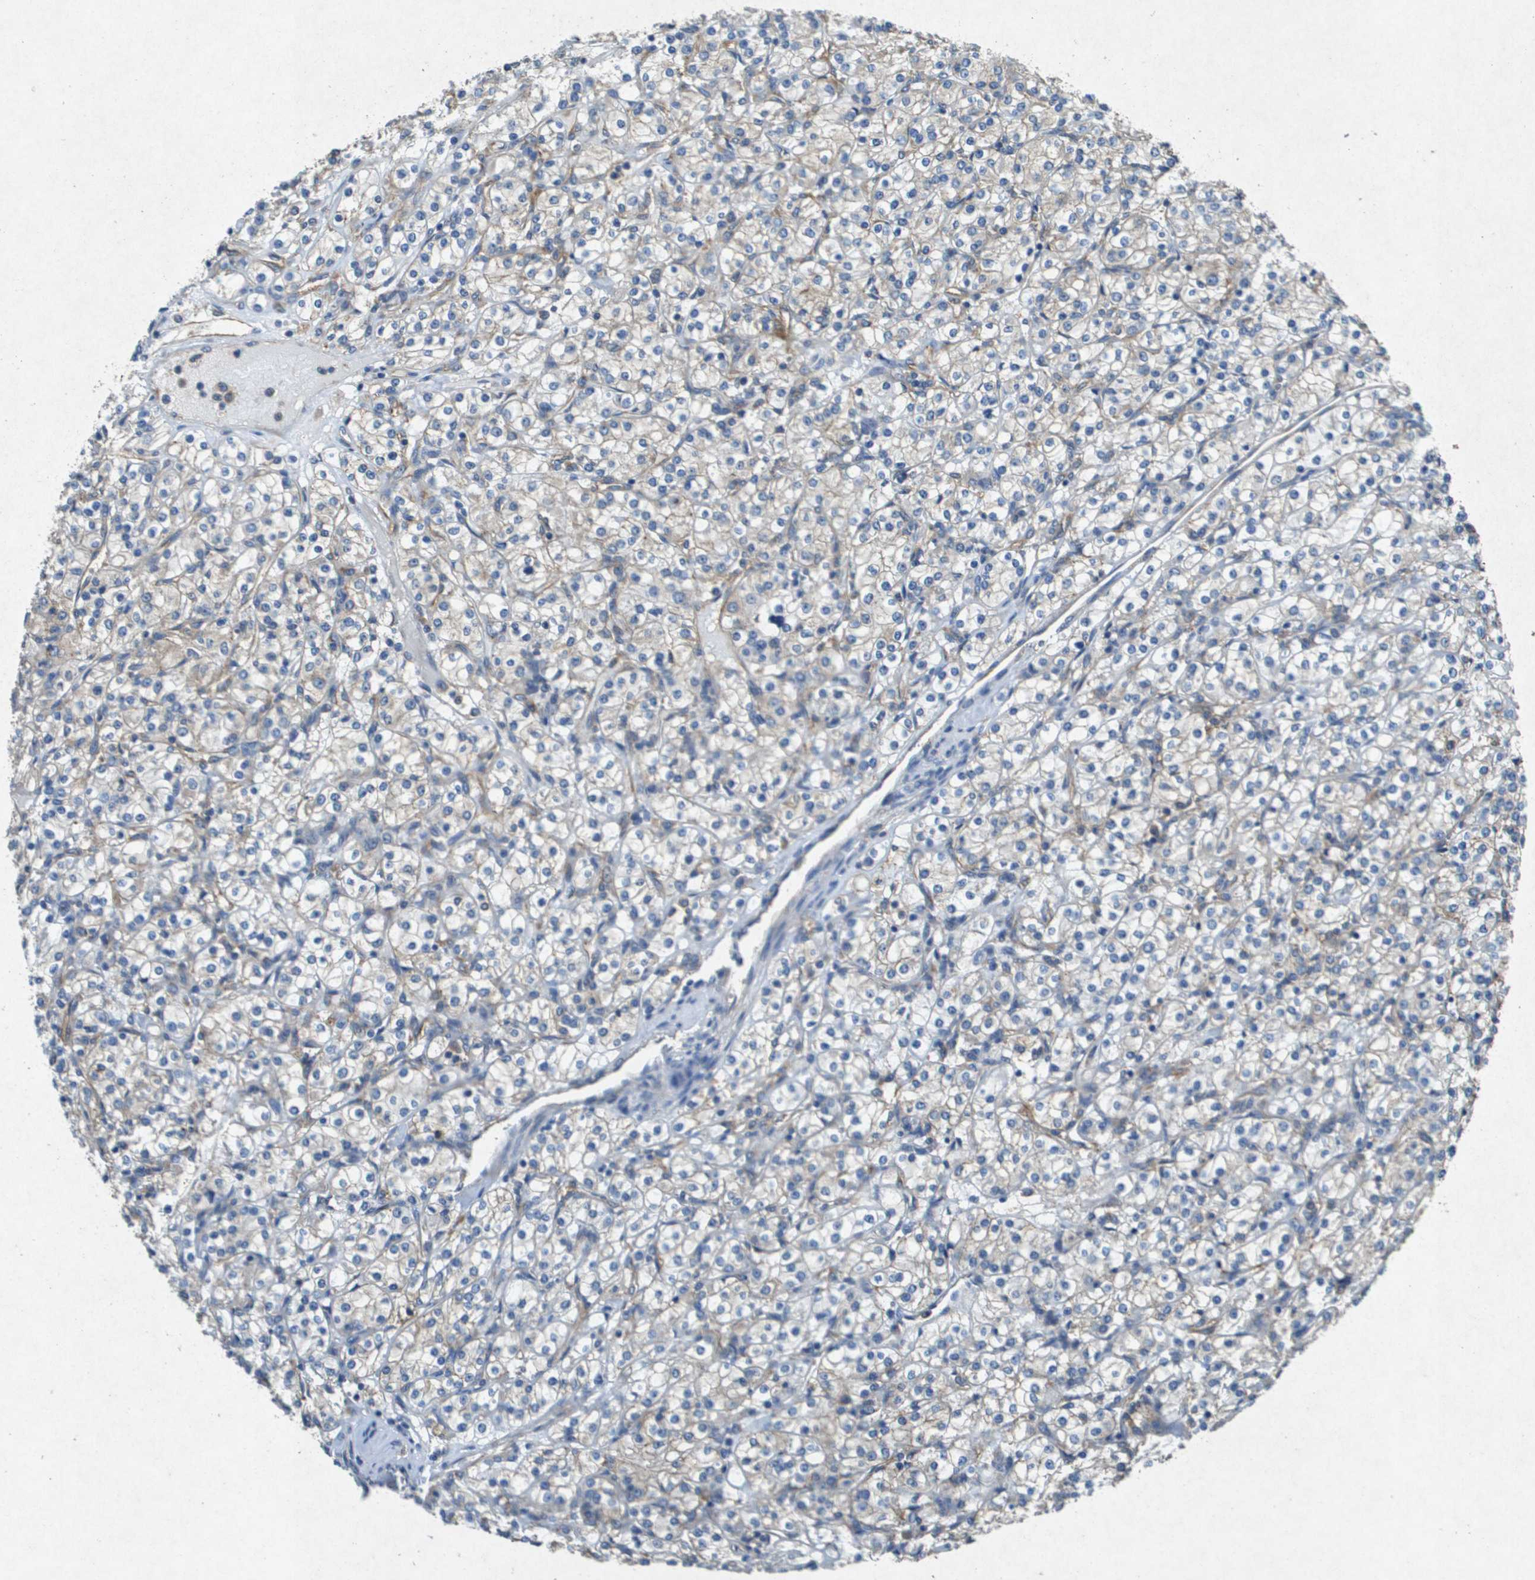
{"staining": {"intensity": "weak", "quantity": "25%-75%", "location": "cytoplasmic/membranous"}, "tissue": "renal cancer", "cell_type": "Tumor cells", "image_type": "cancer", "snomed": [{"axis": "morphology", "description": "Adenocarcinoma, NOS"}, {"axis": "topography", "description": "Kidney"}], "caption": "Tumor cells display low levels of weak cytoplasmic/membranous positivity in approximately 25%-75% of cells in adenocarcinoma (renal).", "gene": "PTPRT", "patient": {"sex": "male", "age": 77}}